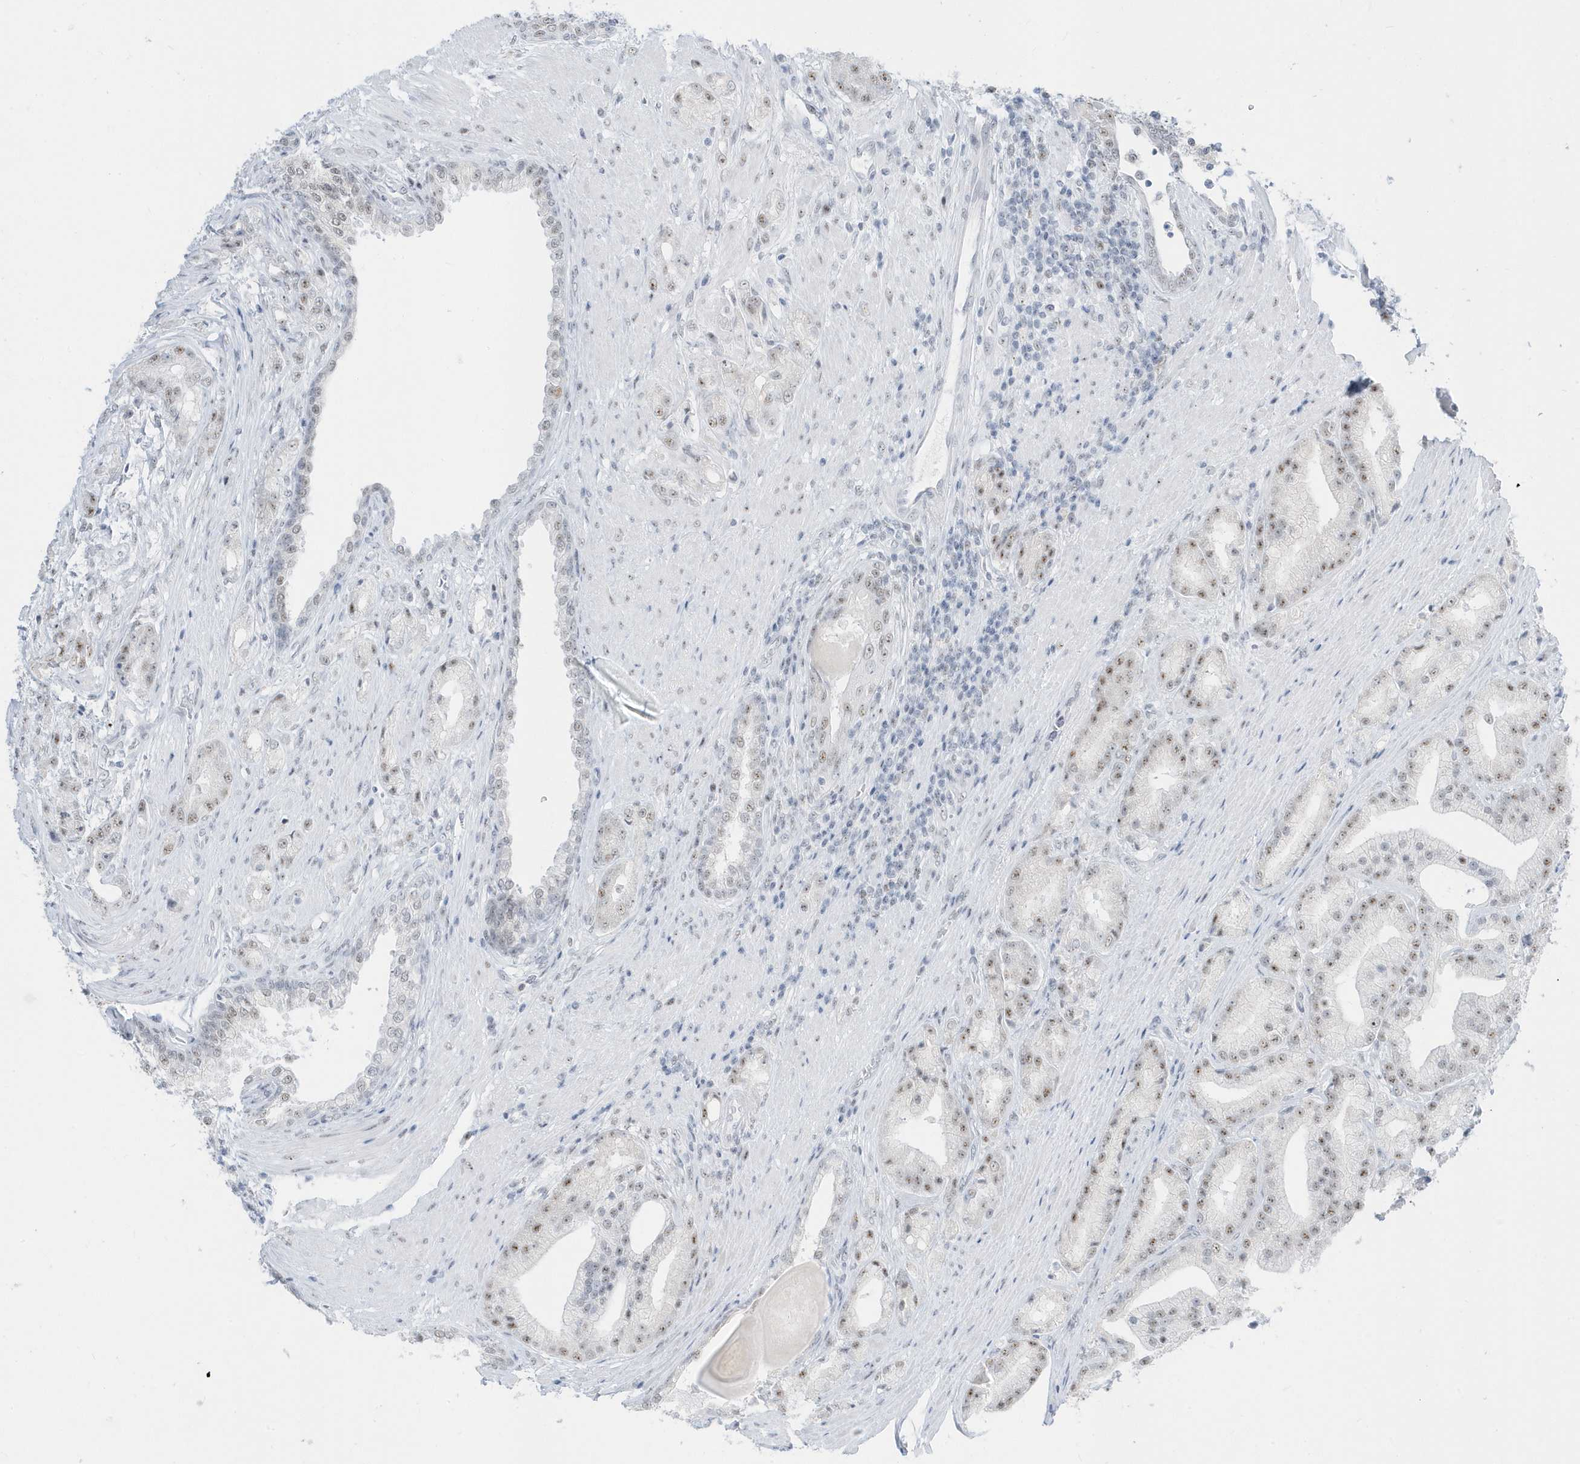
{"staining": {"intensity": "weak", "quantity": ">75%", "location": "nuclear"}, "tissue": "prostate cancer", "cell_type": "Tumor cells", "image_type": "cancer", "snomed": [{"axis": "morphology", "description": "Adenocarcinoma, Low grade"}, {"axis": "topography", "description": "Prostate"}], "caption": "The immunohistochemical stain shows weak nuclear positivity in tumor cells of prostate cancer (low-grade adenocarcinoma) tissue.", "gene": "PLEKHN1", "patient": {"sex": "male", "age": 67}}